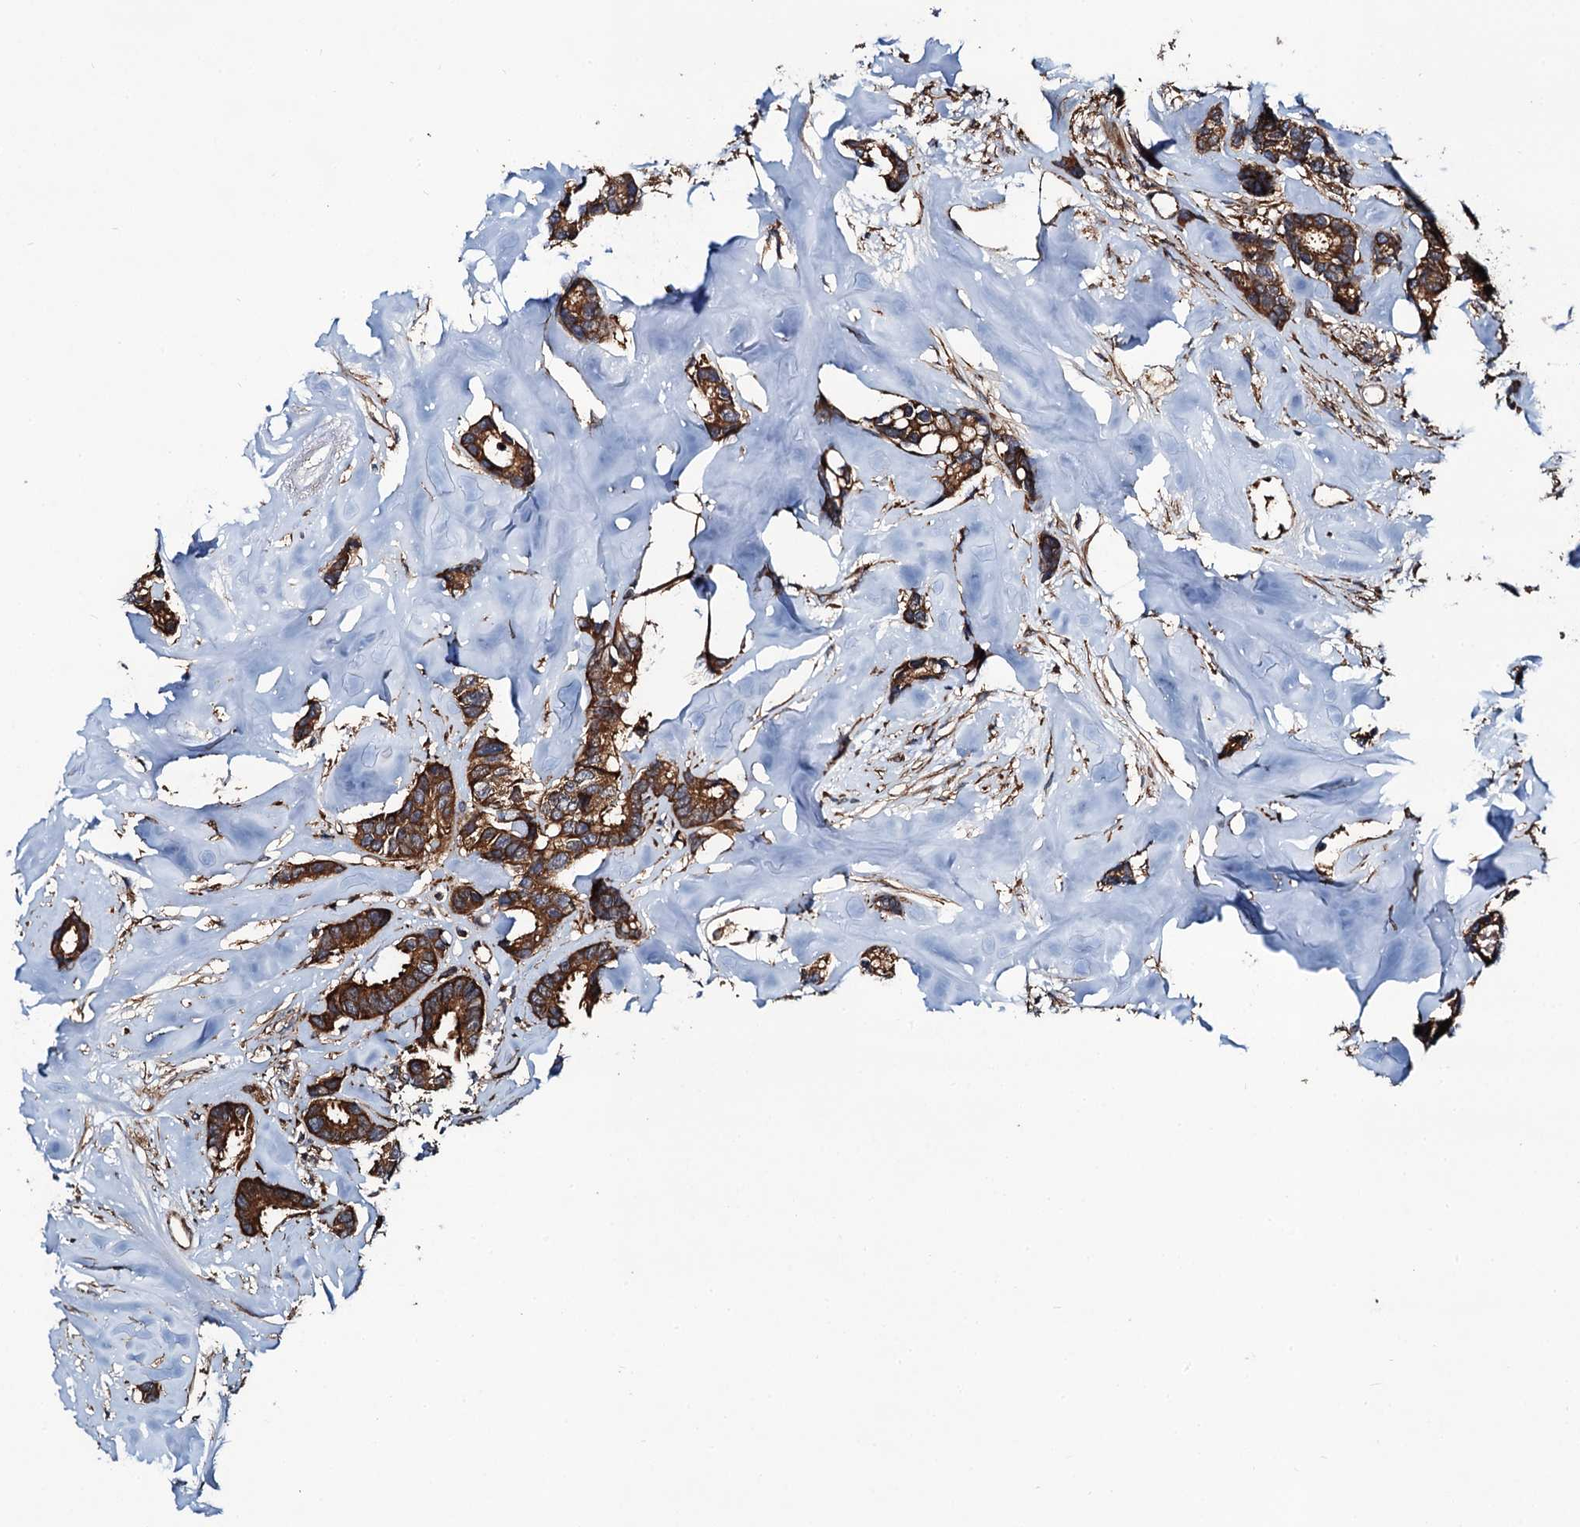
{"staining": {"intensity": "strong", "quantity": ">75%", "location": "cytoplasmic/membranous"}, "tissue": "breast cancer", "cell_type": "Tumor cells", "image_type": "cancer", "snomed": [{"axis": "morphology", "description": "Duct carcinoma"}, {"axis": "topography", "description": "Breast"}], "caption": "High-magnification brightfield microscopy of breast cancer (intraductal carcinoma) stained with DAB (3,3'-diaminobenzidine) (brown) and counterstained with hematoxylin (blue). tumor cells exhibit strong cytoplasmic/membranous positivity is appreciated in approximately>75% of cells.", "gene": "NEK1", "patient": {"sex": "female", "age": 87}}